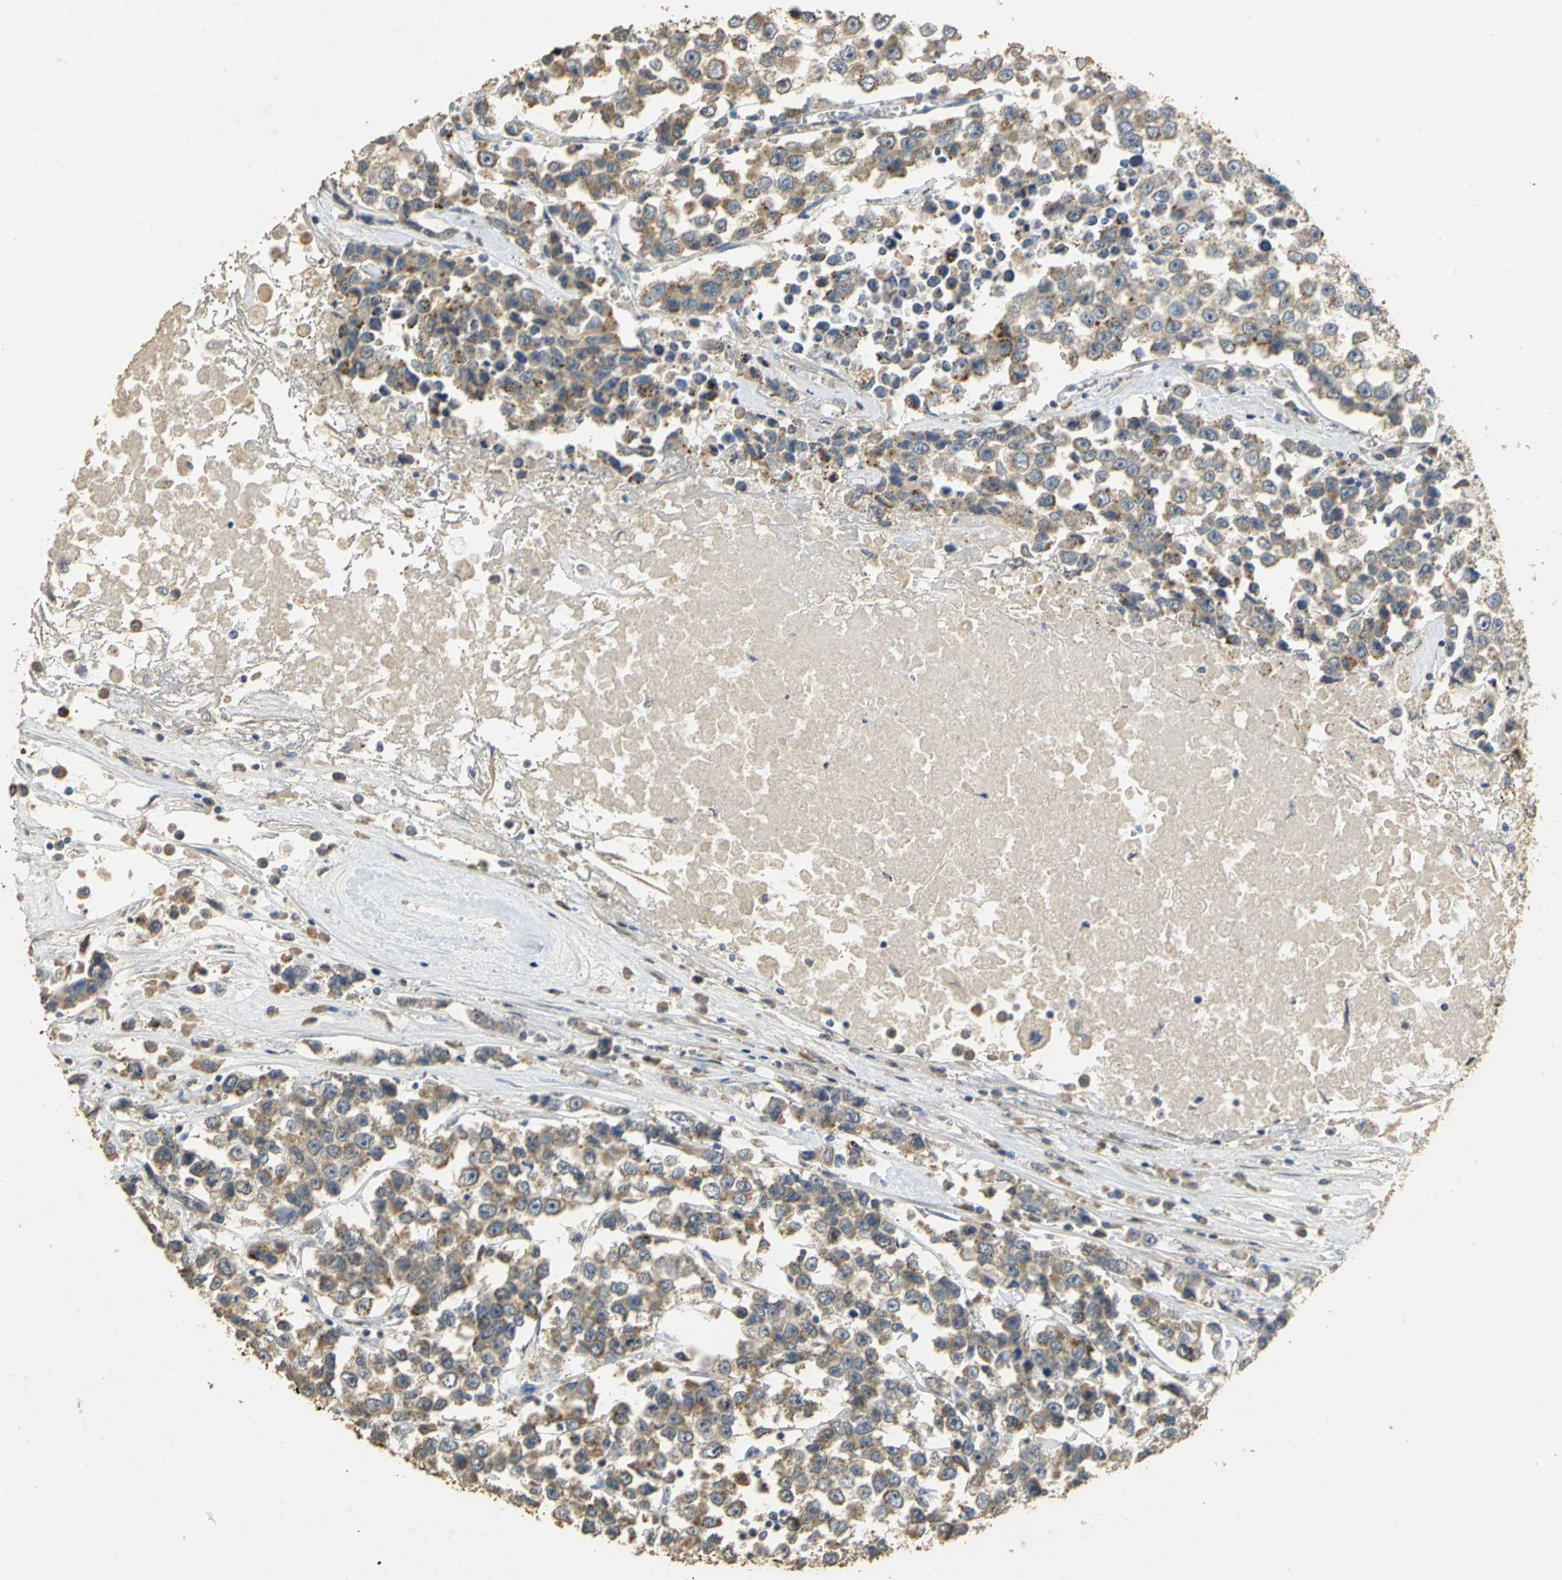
{"staining": {"intensity": "moderate", "quantity": ">75%", "location": "cytoplasmic/membranous"}, "tissue": "testis cancer", "cell_type": "Tumor cells", "image_type": "cancer", "snomed": [{"axis": "morphology", "description": "Seminoma, NOS"}, {"axis": "morphology", "description": "Carcinoma, Embryonal, NOS"}, {"axis": "topography", "description": "Testis"}], "caption": "Immunohistochemical staining of human testis embryonal carcinoma shows medium levels of moderate cytoplasmic/membranous protein expression in approximately >75% of tumor cells.", "gene": "ACSL4", "patient": {"sex": "male", "age": 52}}